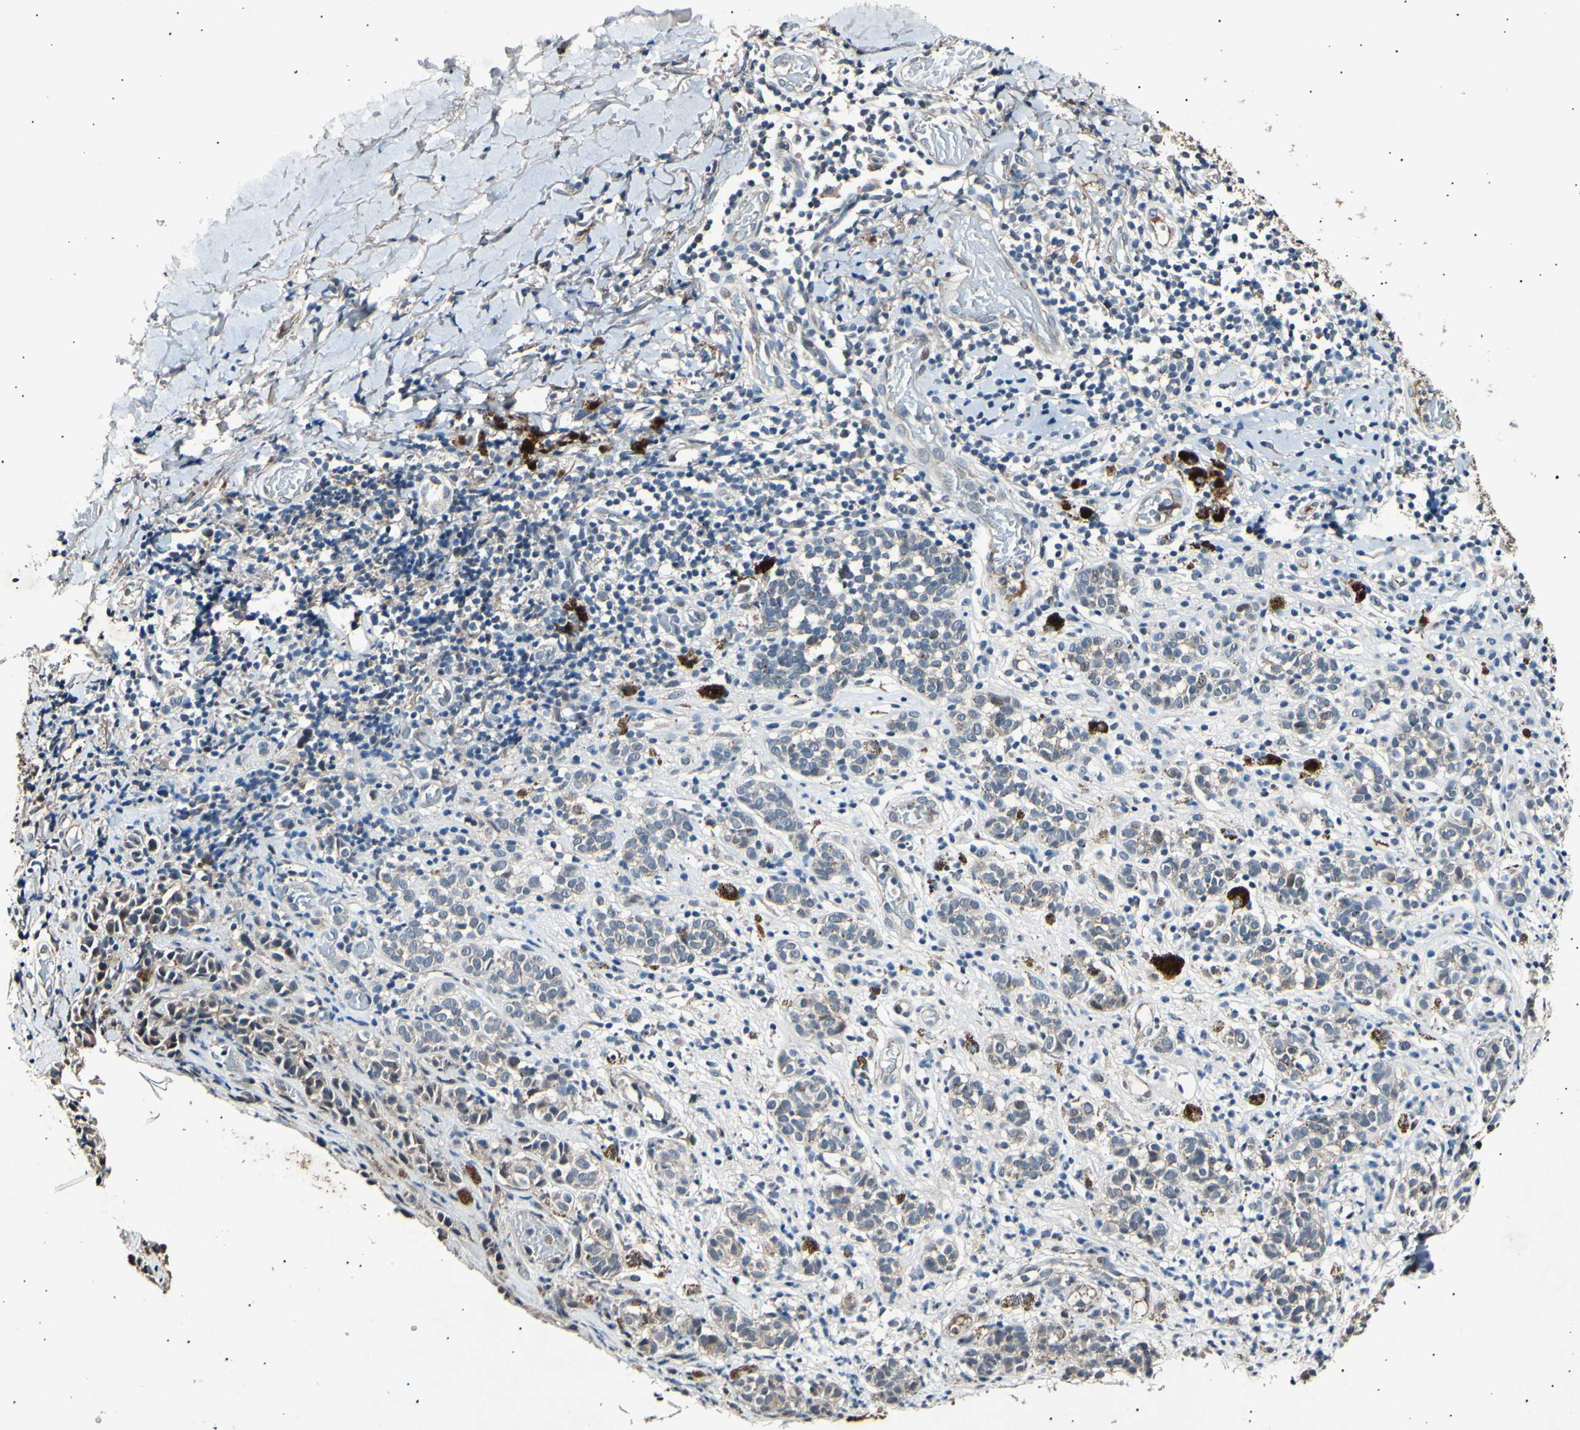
{"staining": {"intensity": "weak", "quantity": "<25%", "location": "cytoplasmic/membranous"}, "tissue": "melanoma", "cell_type": "Tumor cells", "image_type": "cancer", "snomed": [{"axis": "morphology", "description": "Malignant melanoma, NOS"}, {"axis": "topography", "description": "Skin"}], "caption": "High magnification brightfield microscopy of melanoma stained with DAB (brown) and counterstained with hematoxylin (blue): tumor cells show no significant staining.", "gene": "ADCY3", "patient": {"sex": "male", "age": 64}}